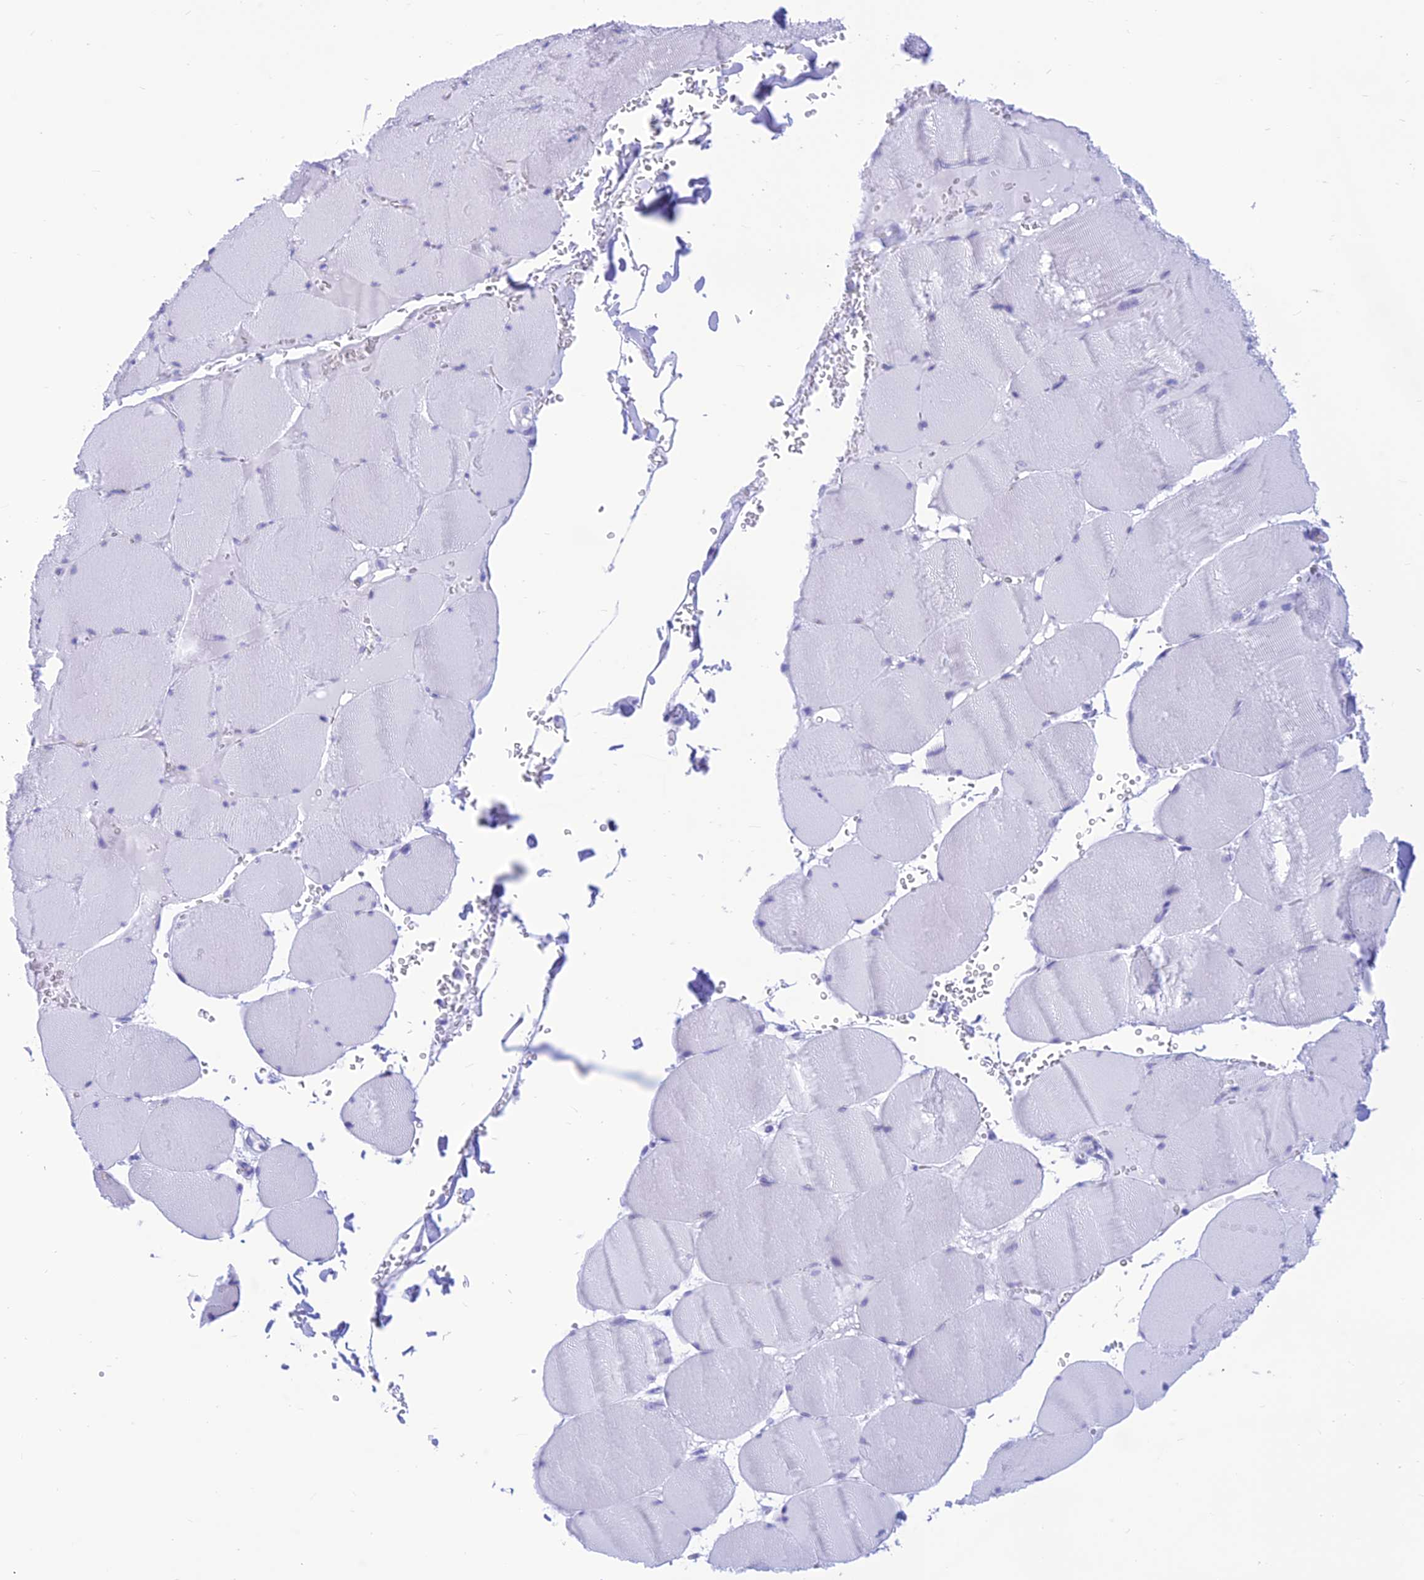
{"staining": {"intensity": "negative", "quantity": "none", "location": "none"}, "tissue": "skeletal muscle", "cell_type": "Myocytes", "image_type": "normal", "snomed": [{"axis": "morphology", "description": "Normal tissue, NOS"}, {"axis": "topography", "description": "Skeletal muscle"}, {"axis": "topography", "description": "Head-Neck"}], "caption": "Immunohistochemistry (IHC) micrograph of normal human skeletal muscle stained for a protein (brown), which shows no positivity in myocytes.", "gene": "PRNP", "patient": {"sex": "male", "age": 66}}